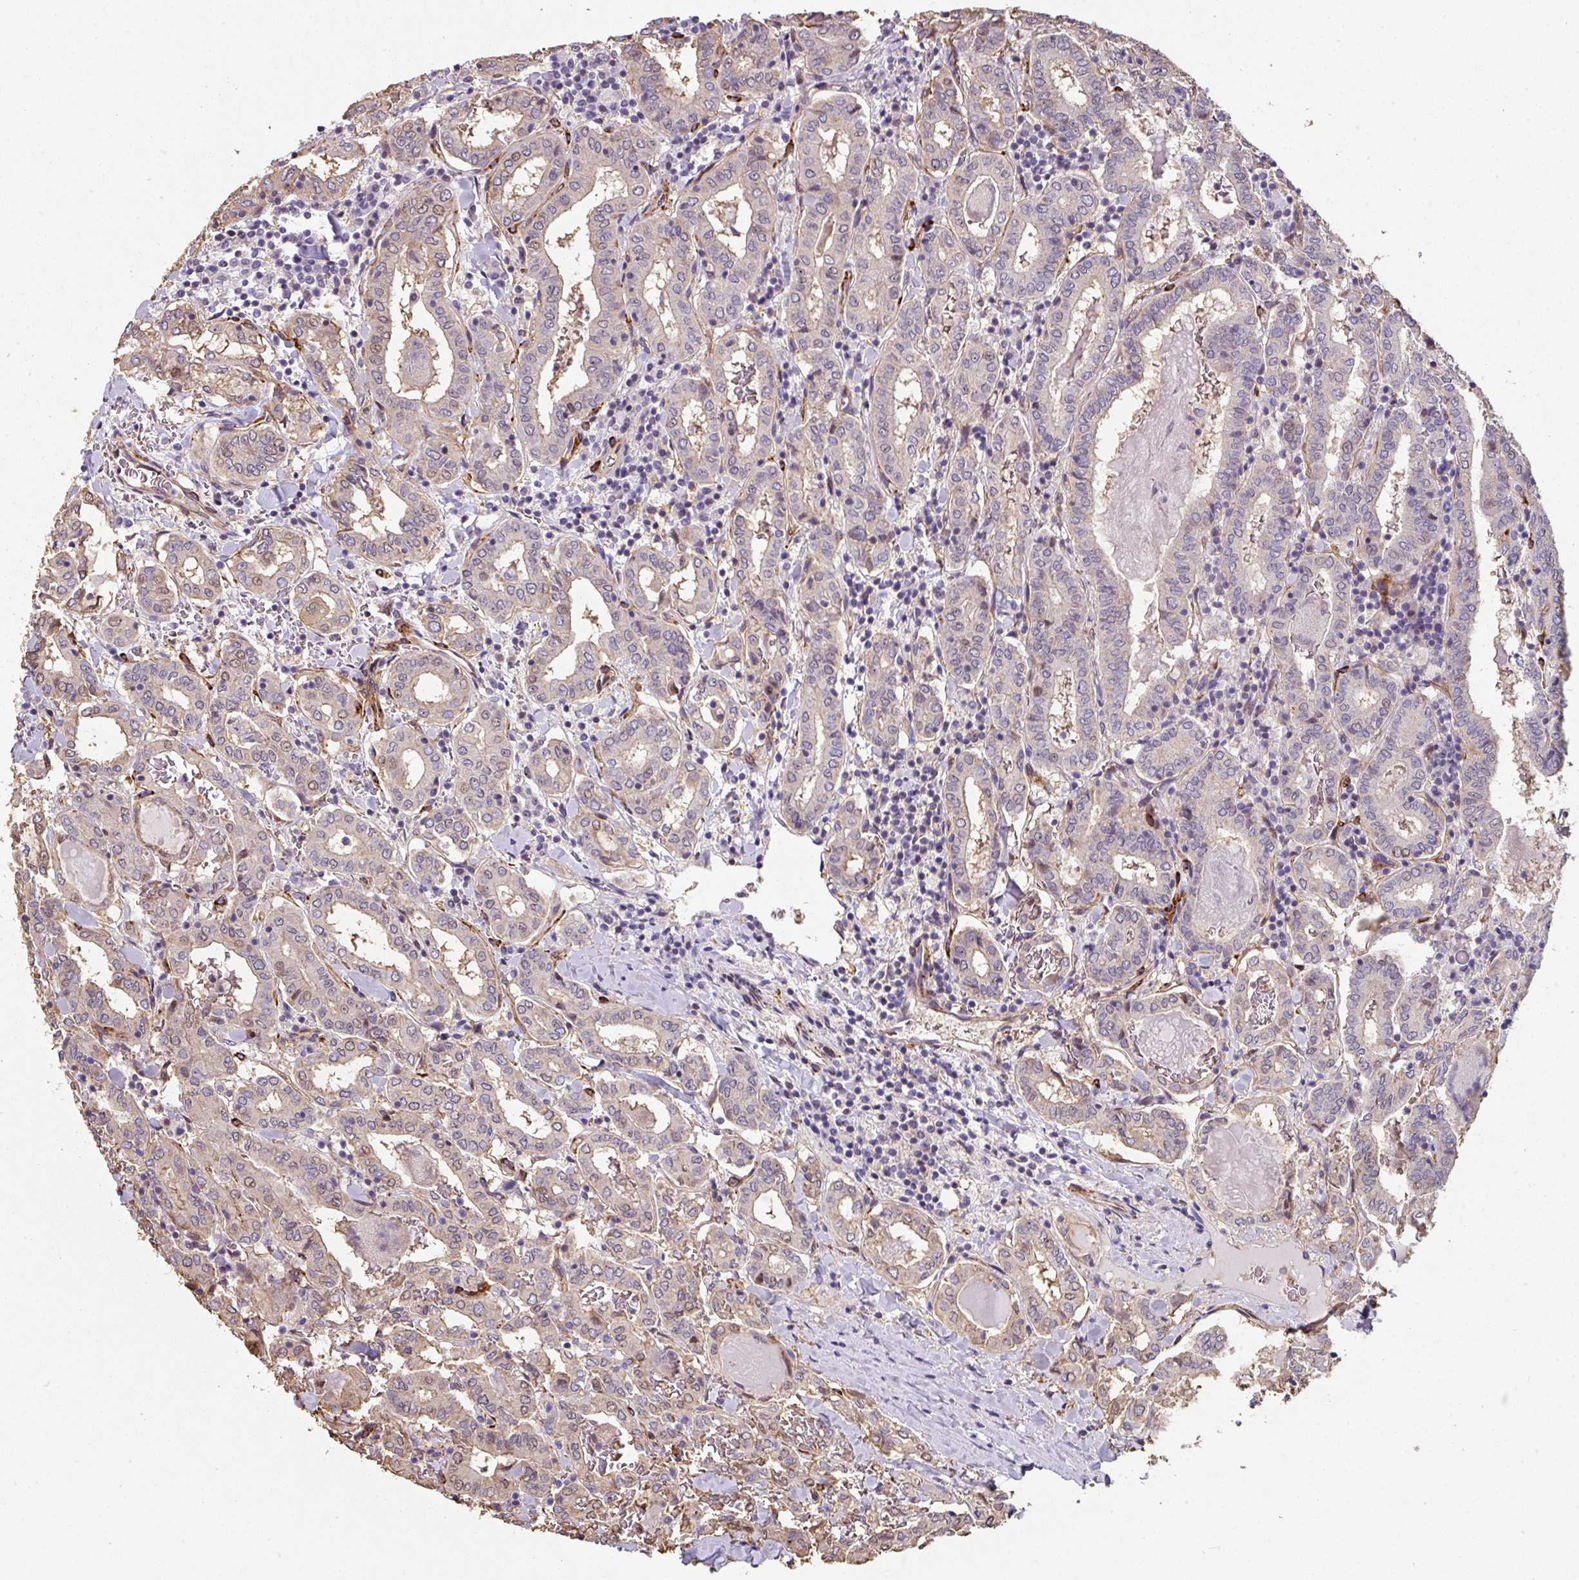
{"staining": {"intensity": "weak", "quantity": "25%-75%", "location": "cytoplasmic/membranous,nuclear"}, "tissue": "thyroid cancer", "cell_type": "Tumor cells", "image_type": "cancer", "snomed": [{"axis": "morphology", "description": "Papillary adenocarcinoma, NOS"}, {"axis": "topography", "description": "Thyroid gland"}], "caption": "Weak cytoplasmic/membranous and nuclear staining for a protein is seen in approximately 25%-75% of tumor cells of papillary adenocarcinoma (thyroid) using immunohistochemistry.", "gene": "BEND5", "patient": {"sex": "female", "age": 72}}